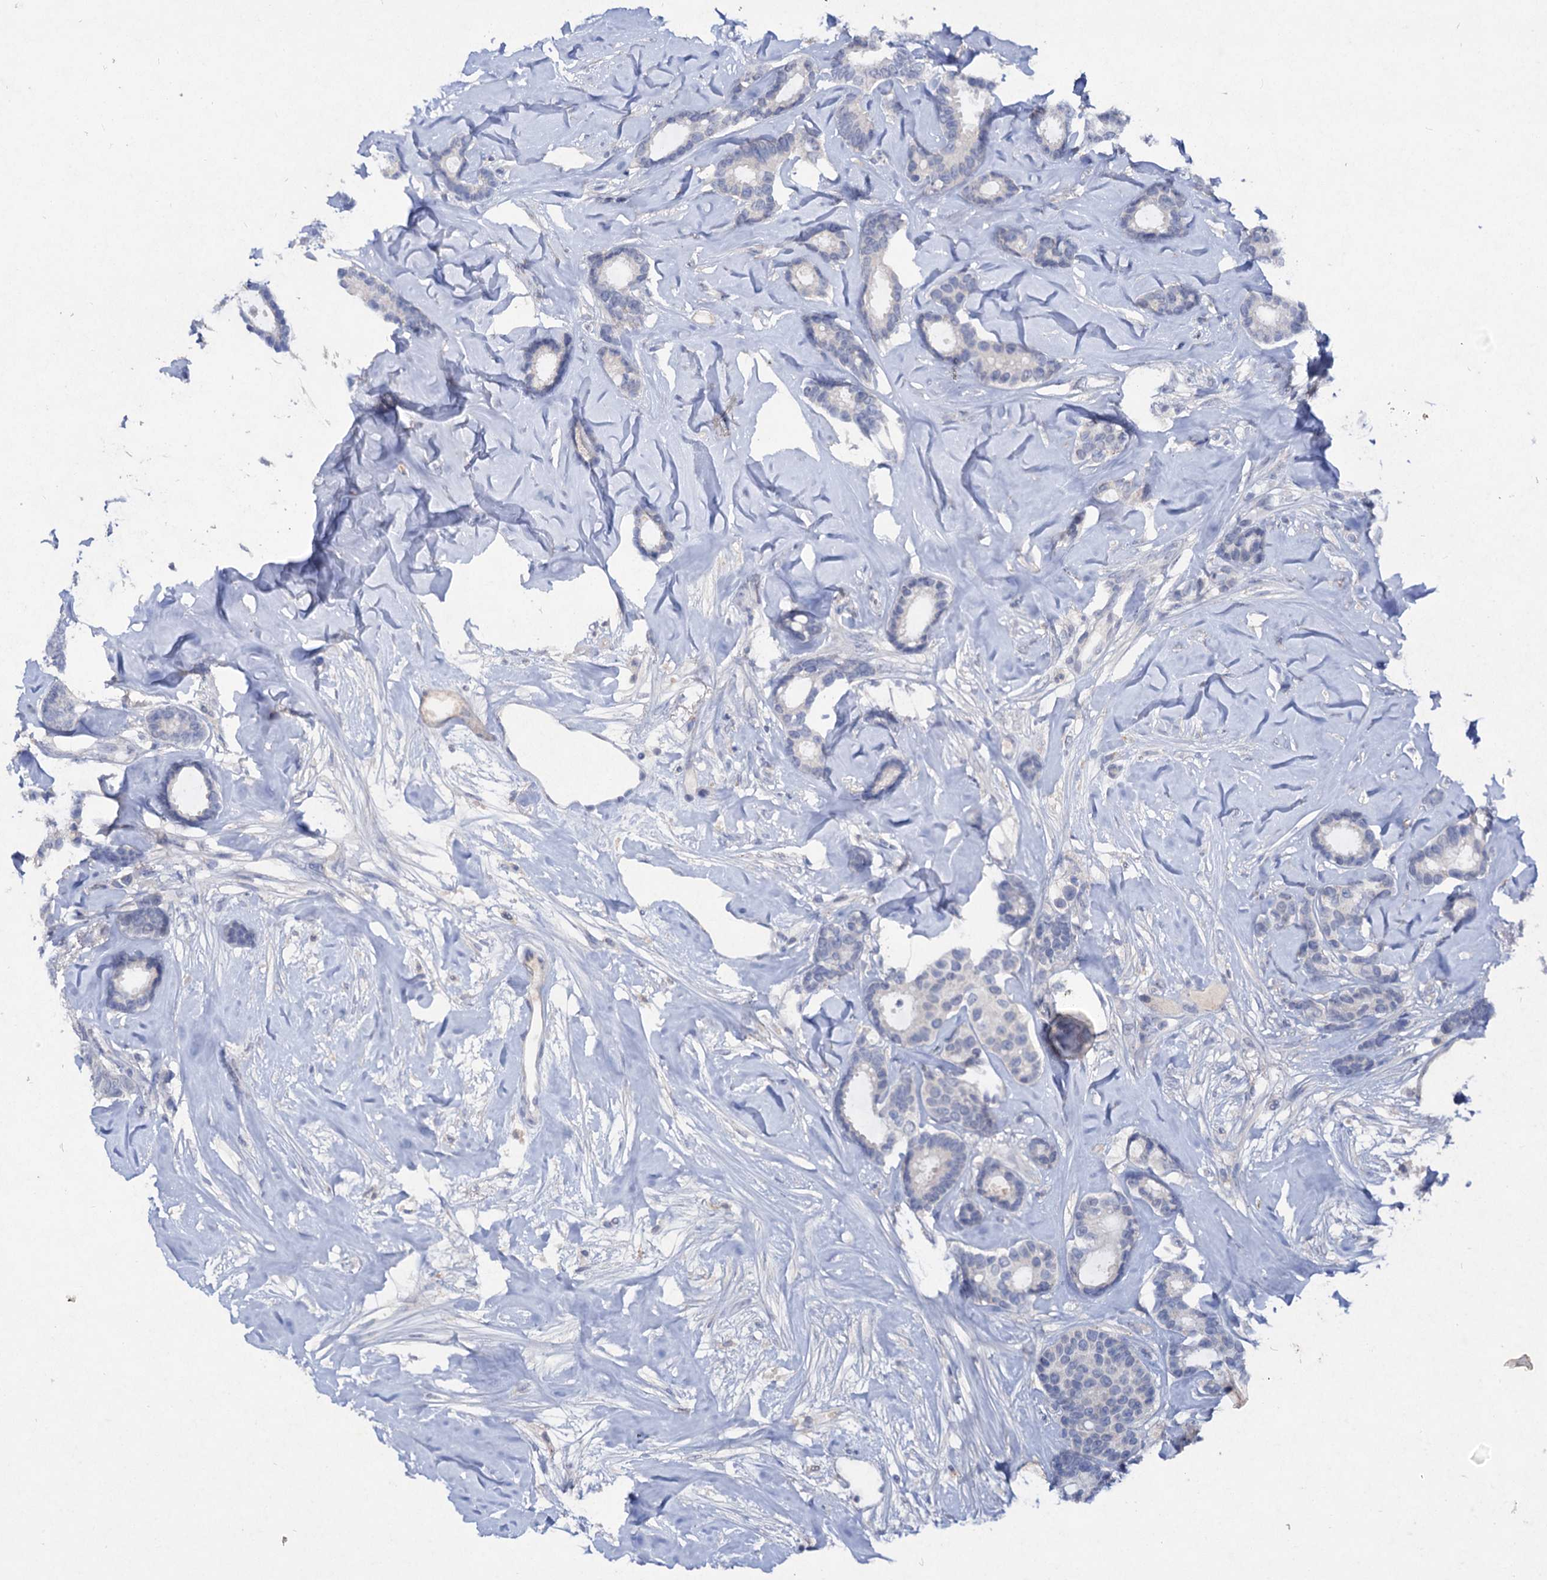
{"staining": {"intensity": "negative", "quantity": "none", "location": "none"}, "tissue": "breast cancer", "cell_type": "Tumor cells", "image_type": "cancer", "snomed": [{"axis": "morphology", "description": "Duct carcinoma"}, {"axis": "topography", "description": "Breast"}], "caption": "A histopathology image of breast intraductal carcinoma stained for a protein reveals no brown staining in tumor cells.", "gene": "ATP4A", "patient": {"sex": "female", "age": 87}}